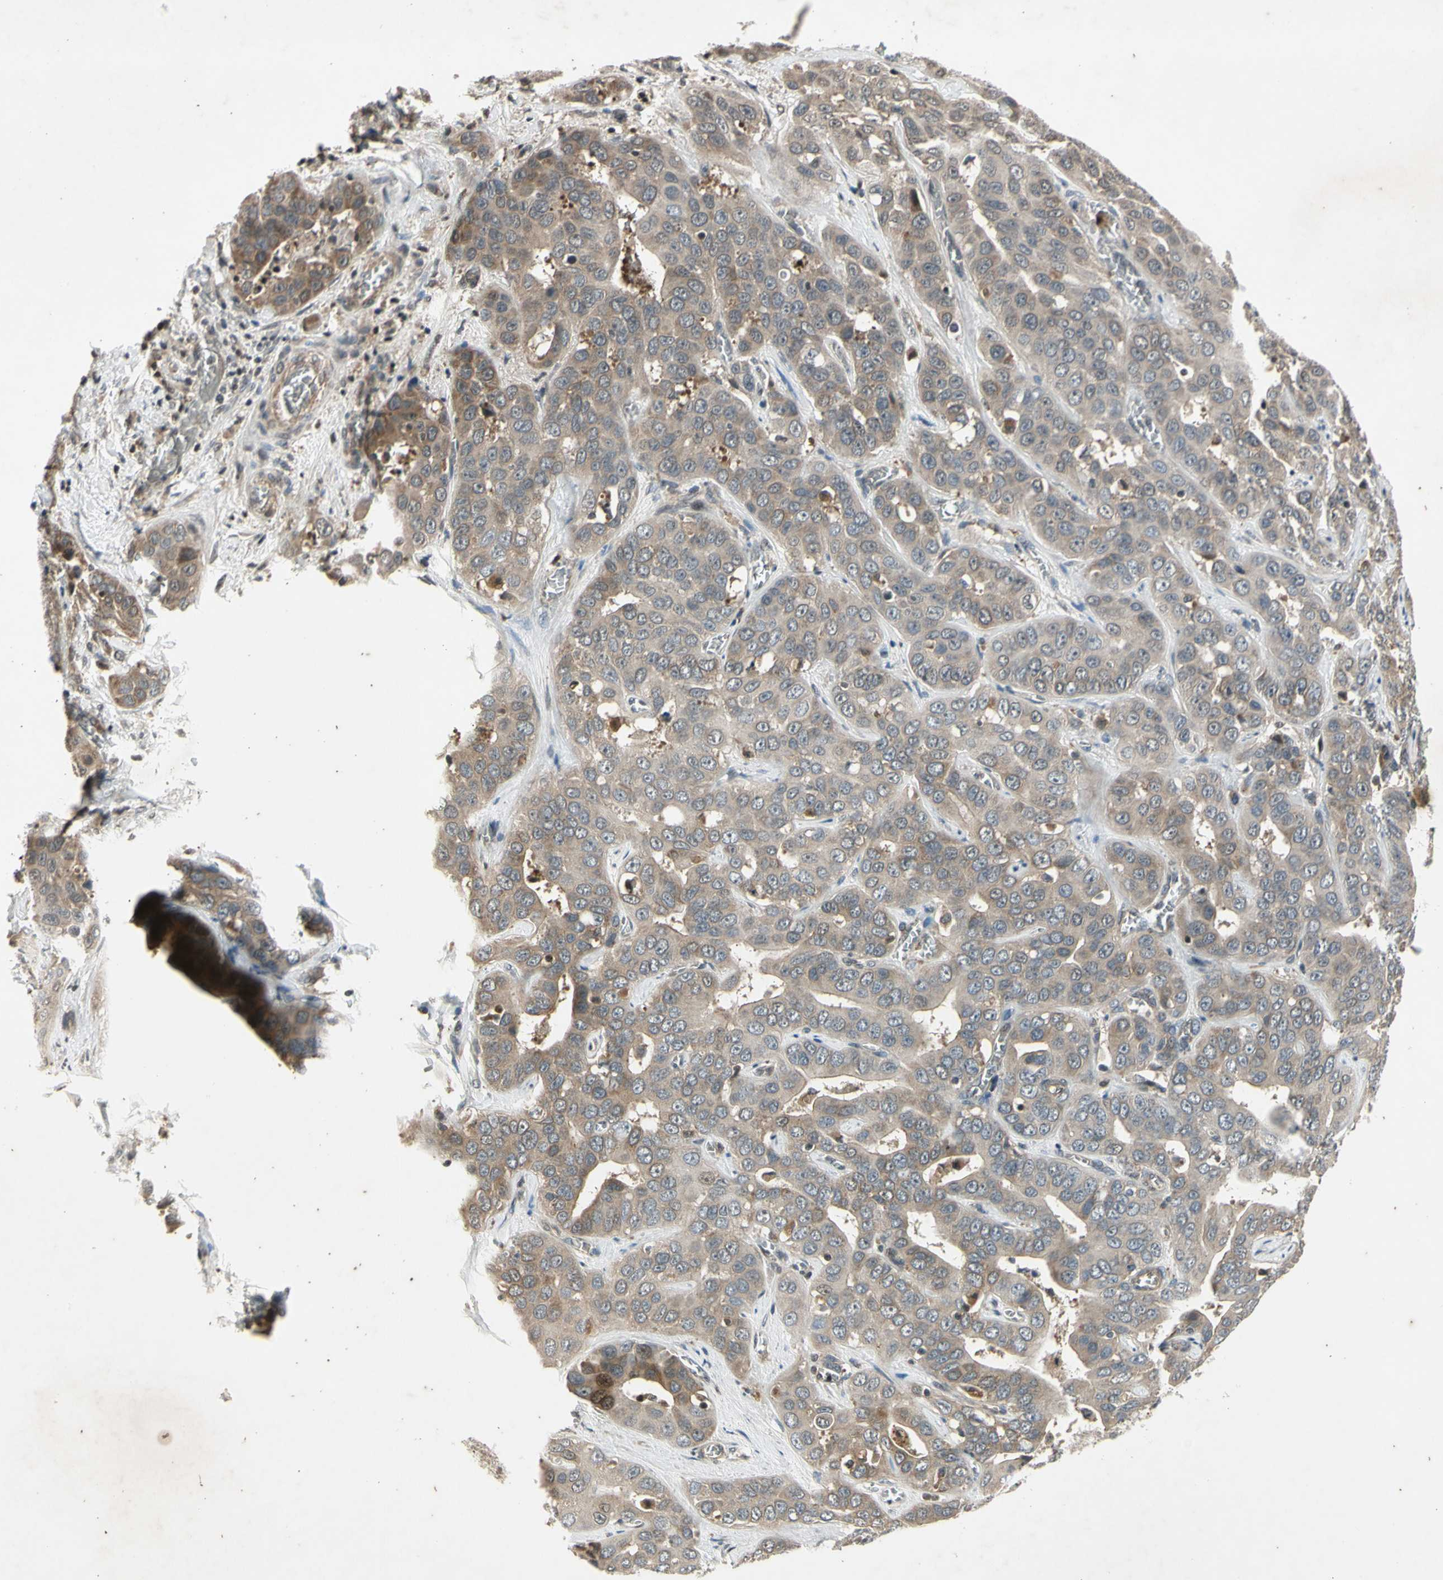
{"staining": {"intensity": "weak", "quantity": ">75%", "location": "cytoplasmic/membranous"}, "tissue": "liver cancer", "cell_type": "Tumor cells", "image_type": "cancer", "snomed": [{"axis": "morphology", "description": "Cholangiocarcinoma"}, {"axis": "topography", "description": "Liver"}], "caption": "Protein analysis of liver cancer (cholangiocarcinoma) tissue demonstrates weak cytoplasmic/membranous positivity in approximately >75% of tumor cells. The staining was performed using DAB (3,3'-diaminobenzidine), with brown indicating positive protein expression. Nuclei are stained blue with hematoxylin.", "gene": "EFNB2", "patient": {"sex": "female", "age": 52}}